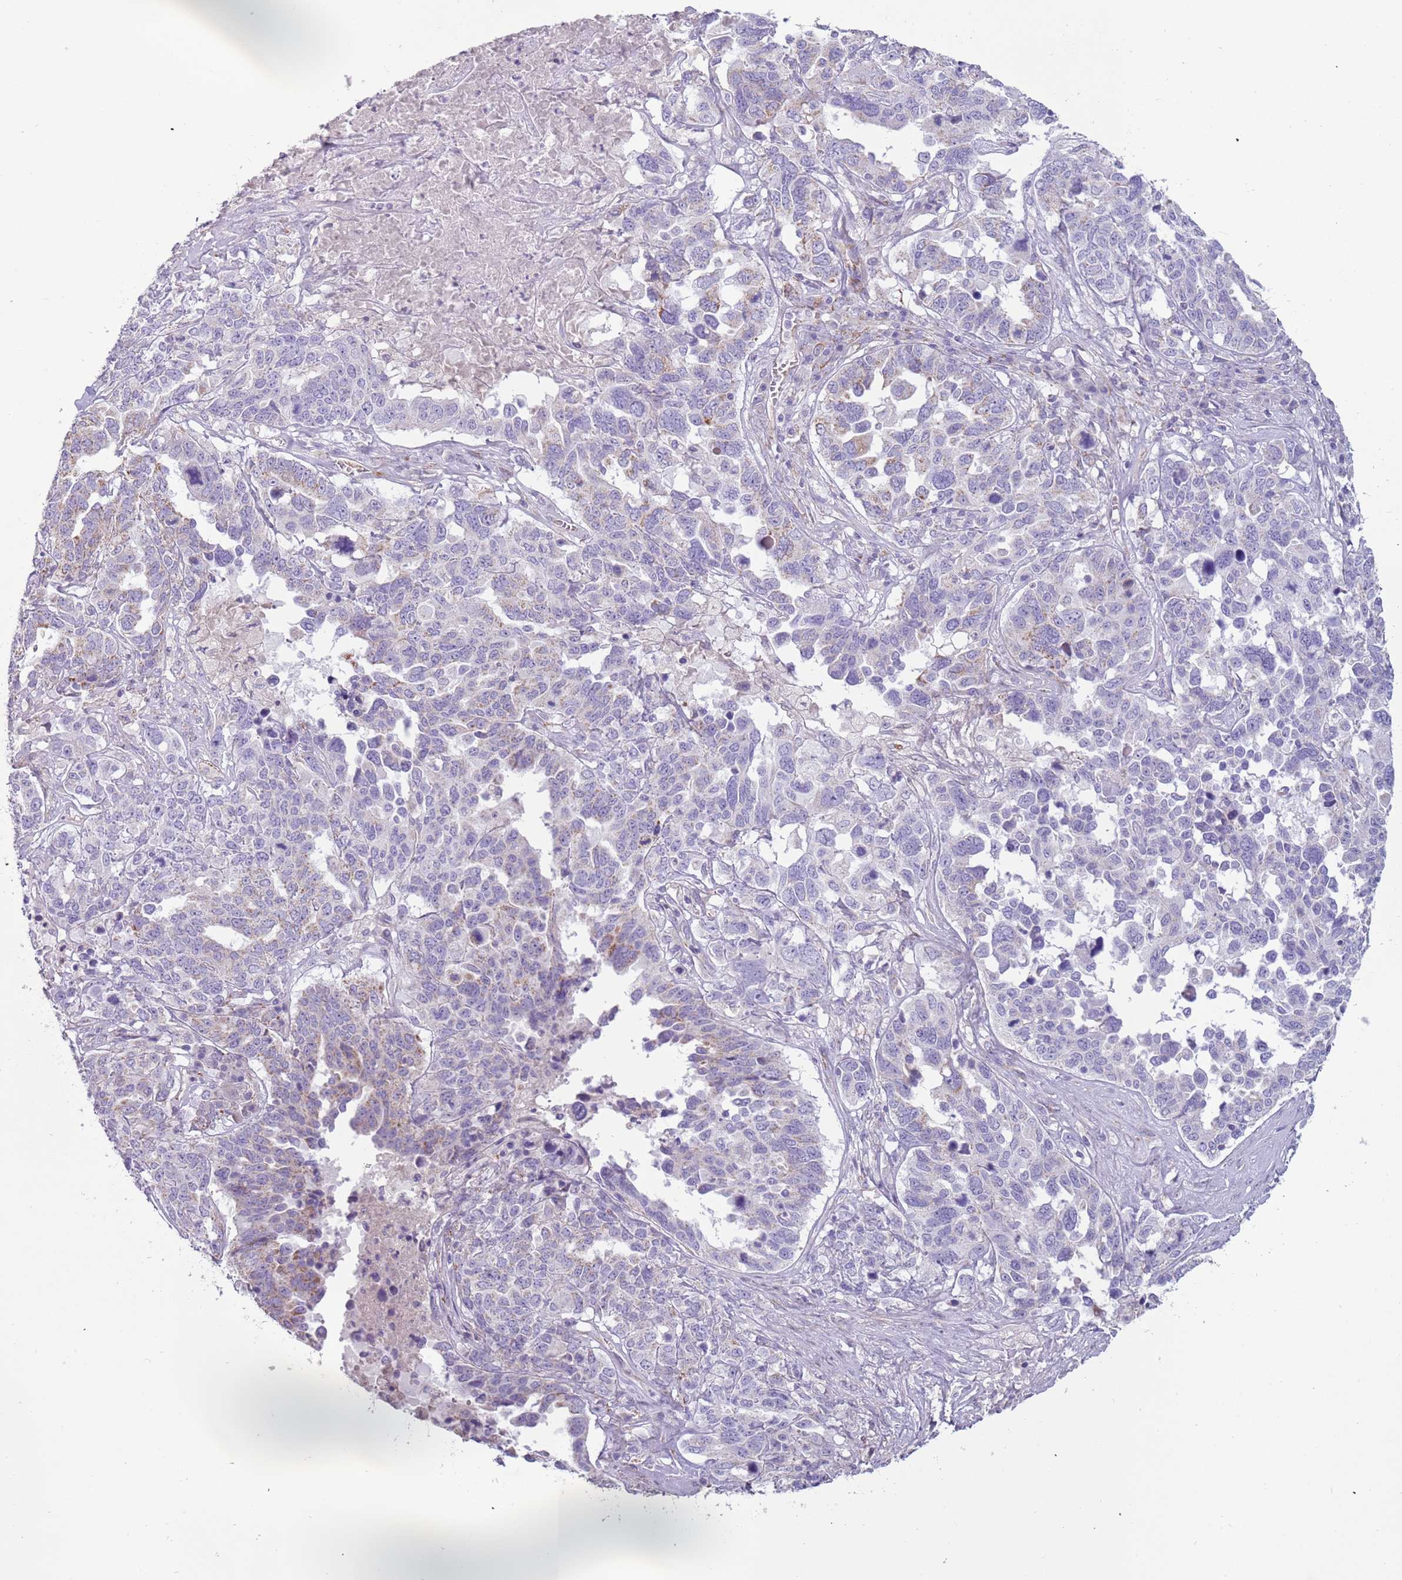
{"staining": {"intensity": "negative", "quantity": "none", "location": "none"}, "tissue": "ovarian cancer", "cell_type": "Tumor cells", "image_type": "cancer", "snomed": [{"axis": "morphology", "description": "Carcinoma, endometroid"}, {"axis": "topography", "description": "Ovary"}], "caption": "An immunohistochemistry histopathology image of endometroid carcinoma (ovarian) is shown. There is no staining in tumor cells of endometroid carcinoma (ovarian).", "gene": "RNF222", "patient": {"sex": "female", "age": 62}}